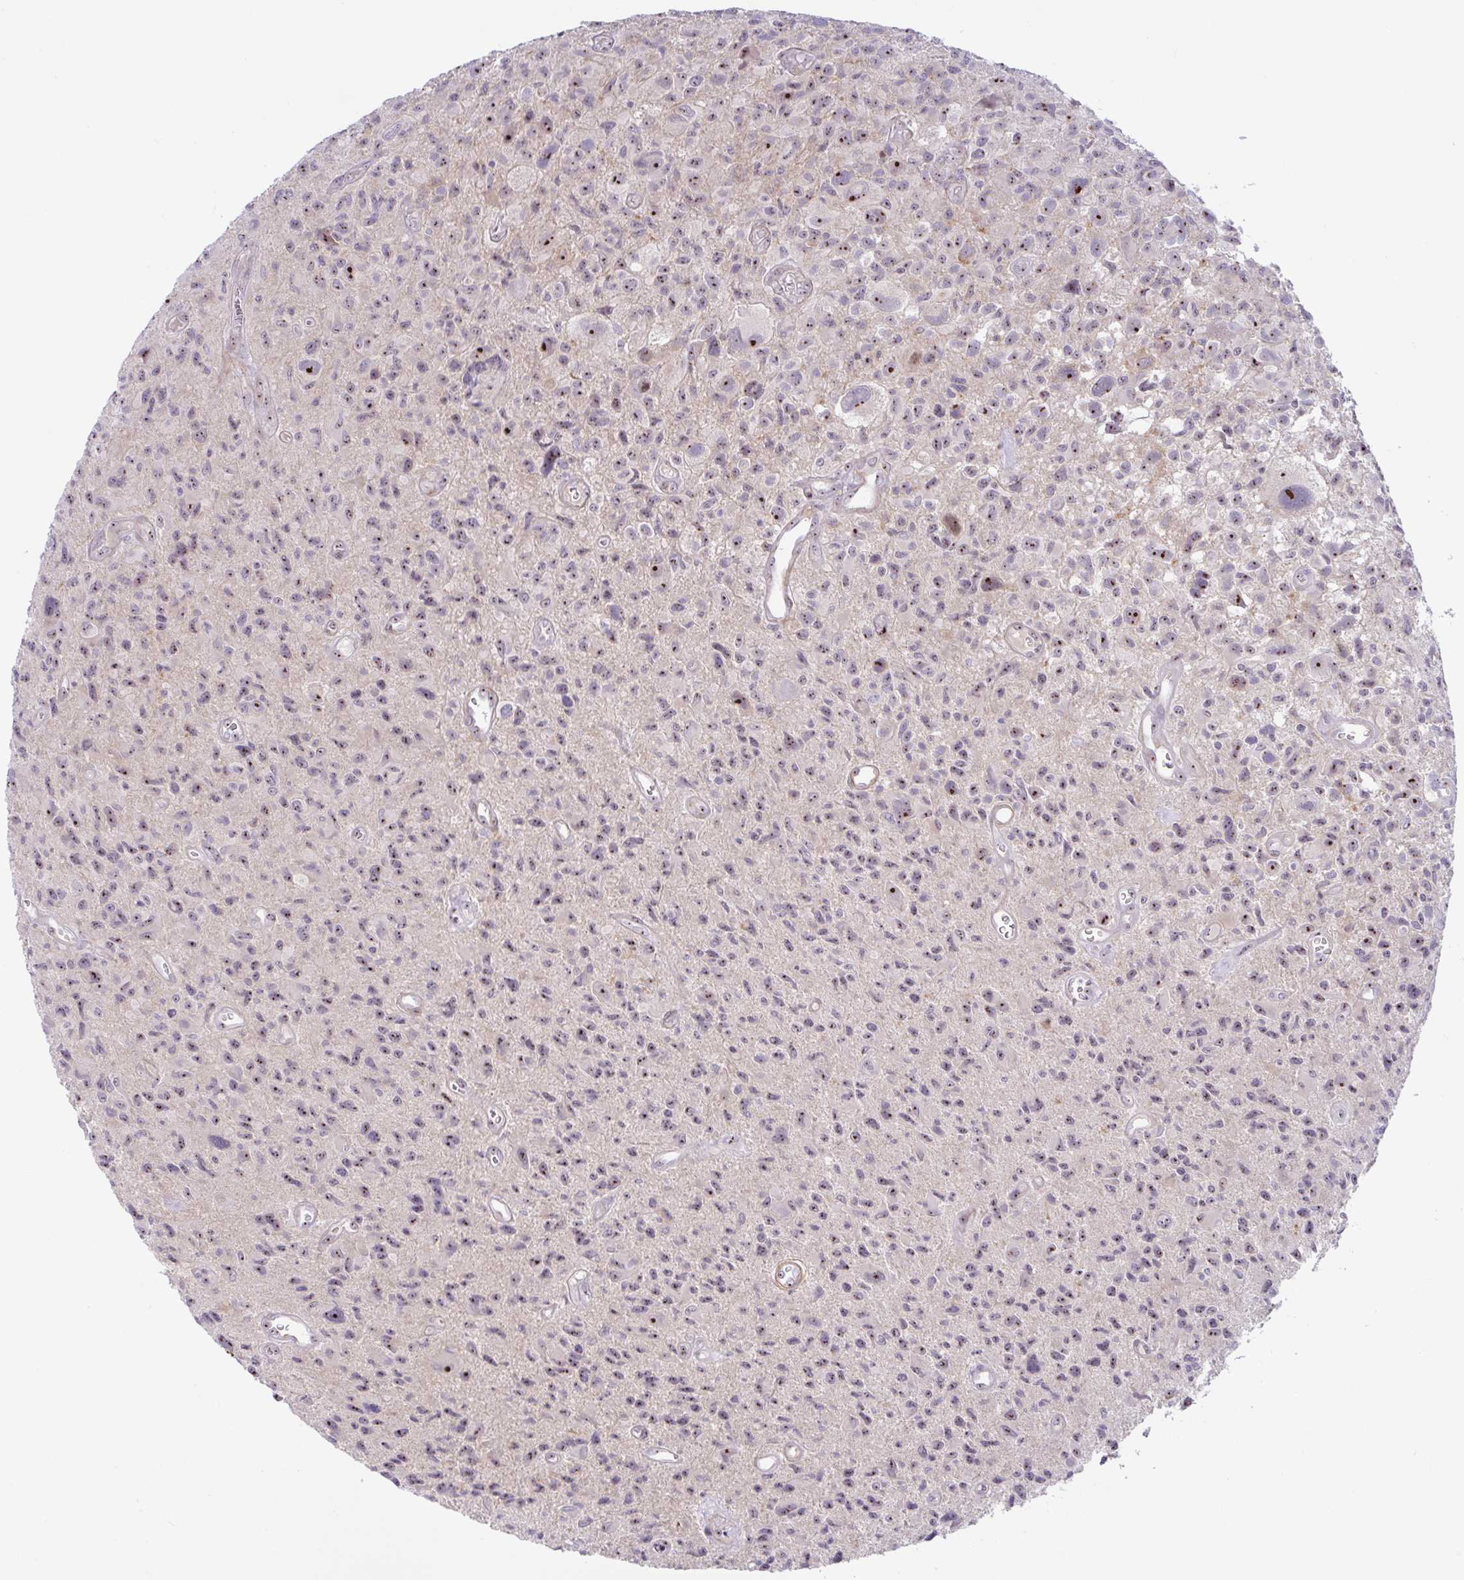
{"staining": {"intensity": "moderate", "quantity": "25%-75%", "location": "nuclear"}, "tissue": "glioma", "cell_type": "Tumor cells", "image_type": "cancer", "snomed": [{"axis": "morphology", "description": "Glioma, malignant, High grade"}, {"axis": "topography", "description": "Brain"}], "caption": "This image demonstrates malignant glioma (high-grade) stained with immunohistochemistry to label a protein in brown. The nuclear of tumor cells show moderate positivity for the protein. Nuclei are counter-stained blue.", "gene": "MXRA8", "patient": {"sex": "male", "age": 76}}